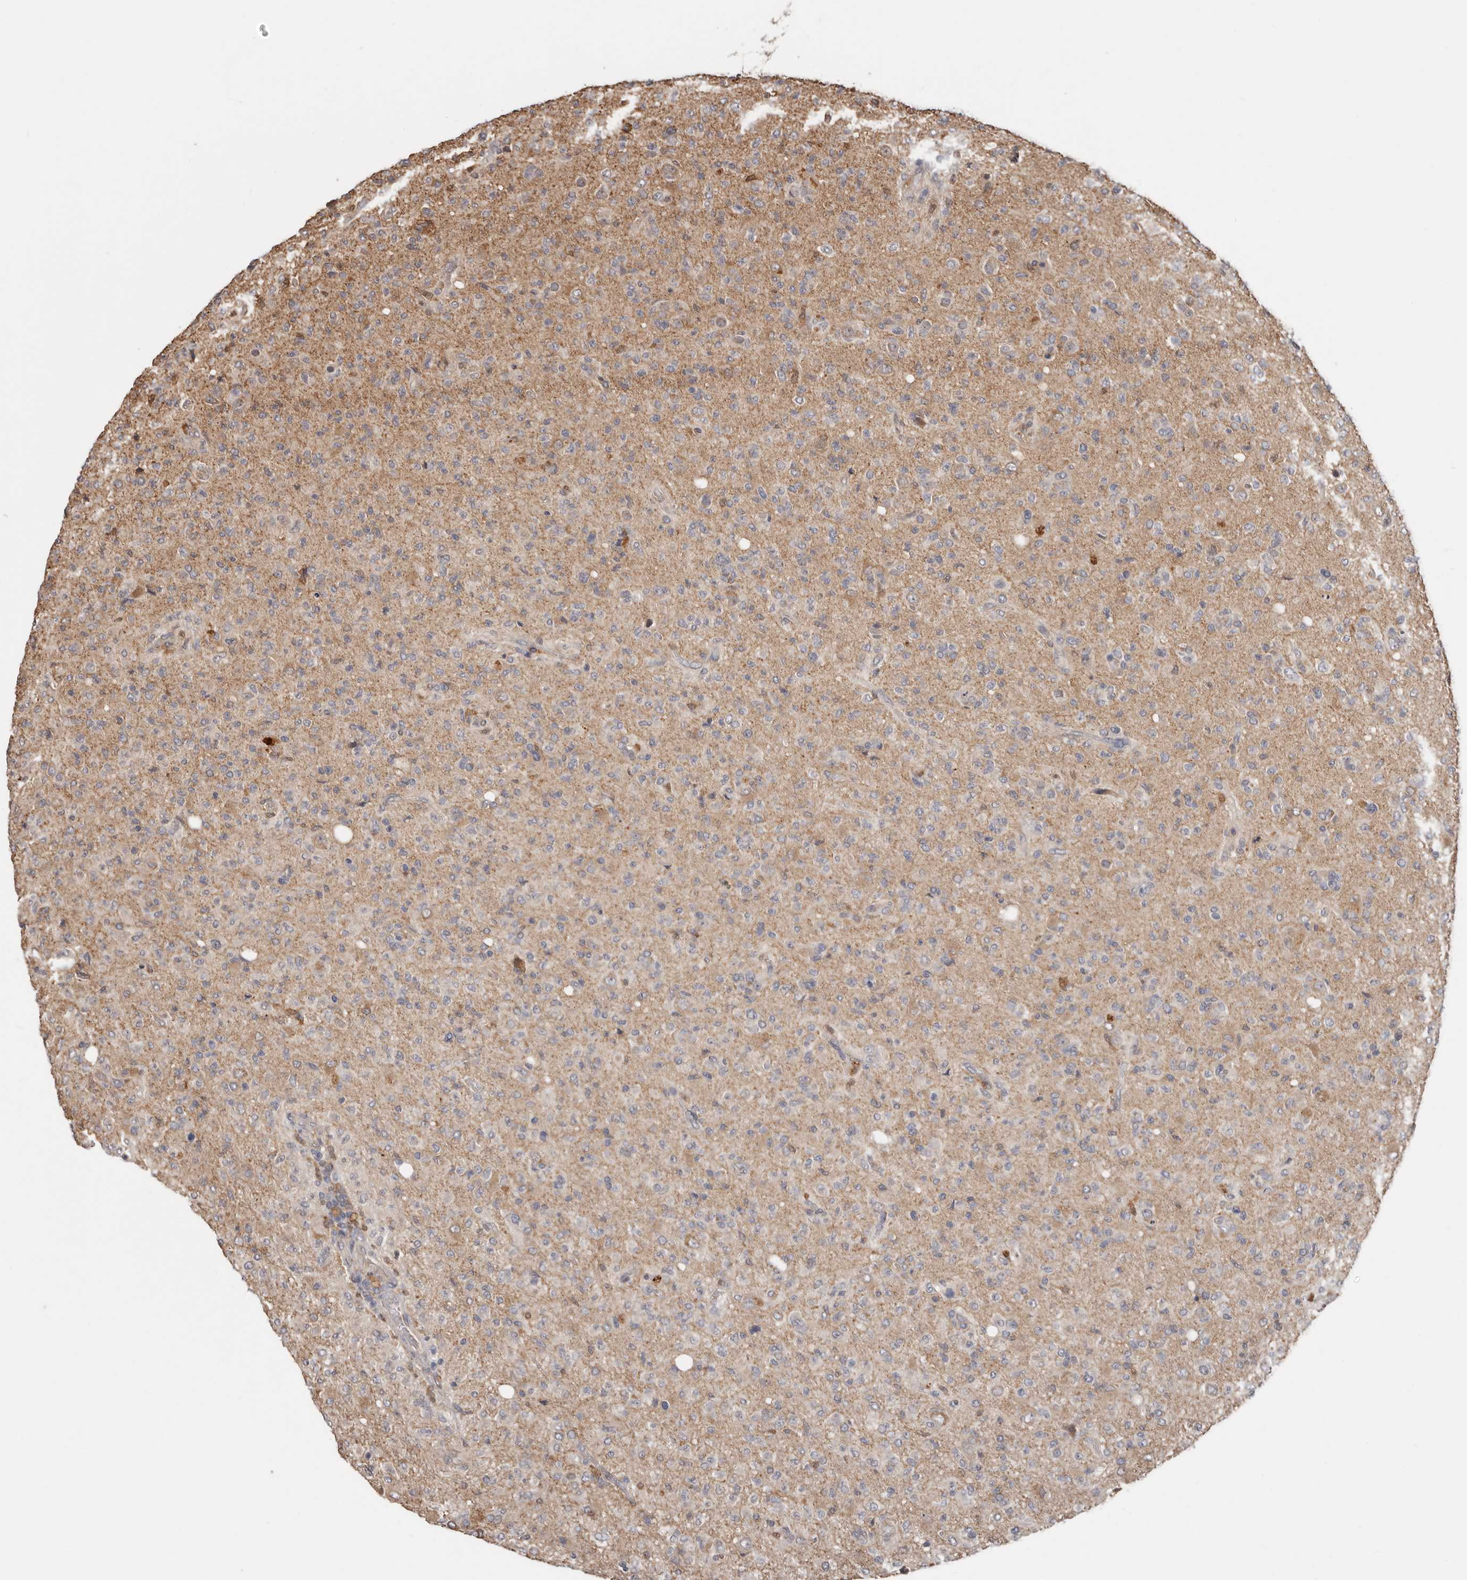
{"staining": {"intensity": "weak", "quantity": "<25%", "location": "cytoplasmic/membranous"}, "tissue": "glioma", "cell_type": "Tumor cells", "image_type": "cancer", "snomed": [{"axis": "morphology", "description": "Glioma, malignant, High grade"}, {"axis": "topography", "description": "Brain"}], "caption": "An IHC image of malignant glioma (high-grade) is shown. There is no staining in tumor cells of malignant glioma (high-grade).", "gene": "RSPO2", "patient": {"sex": "female", "age": 57}}